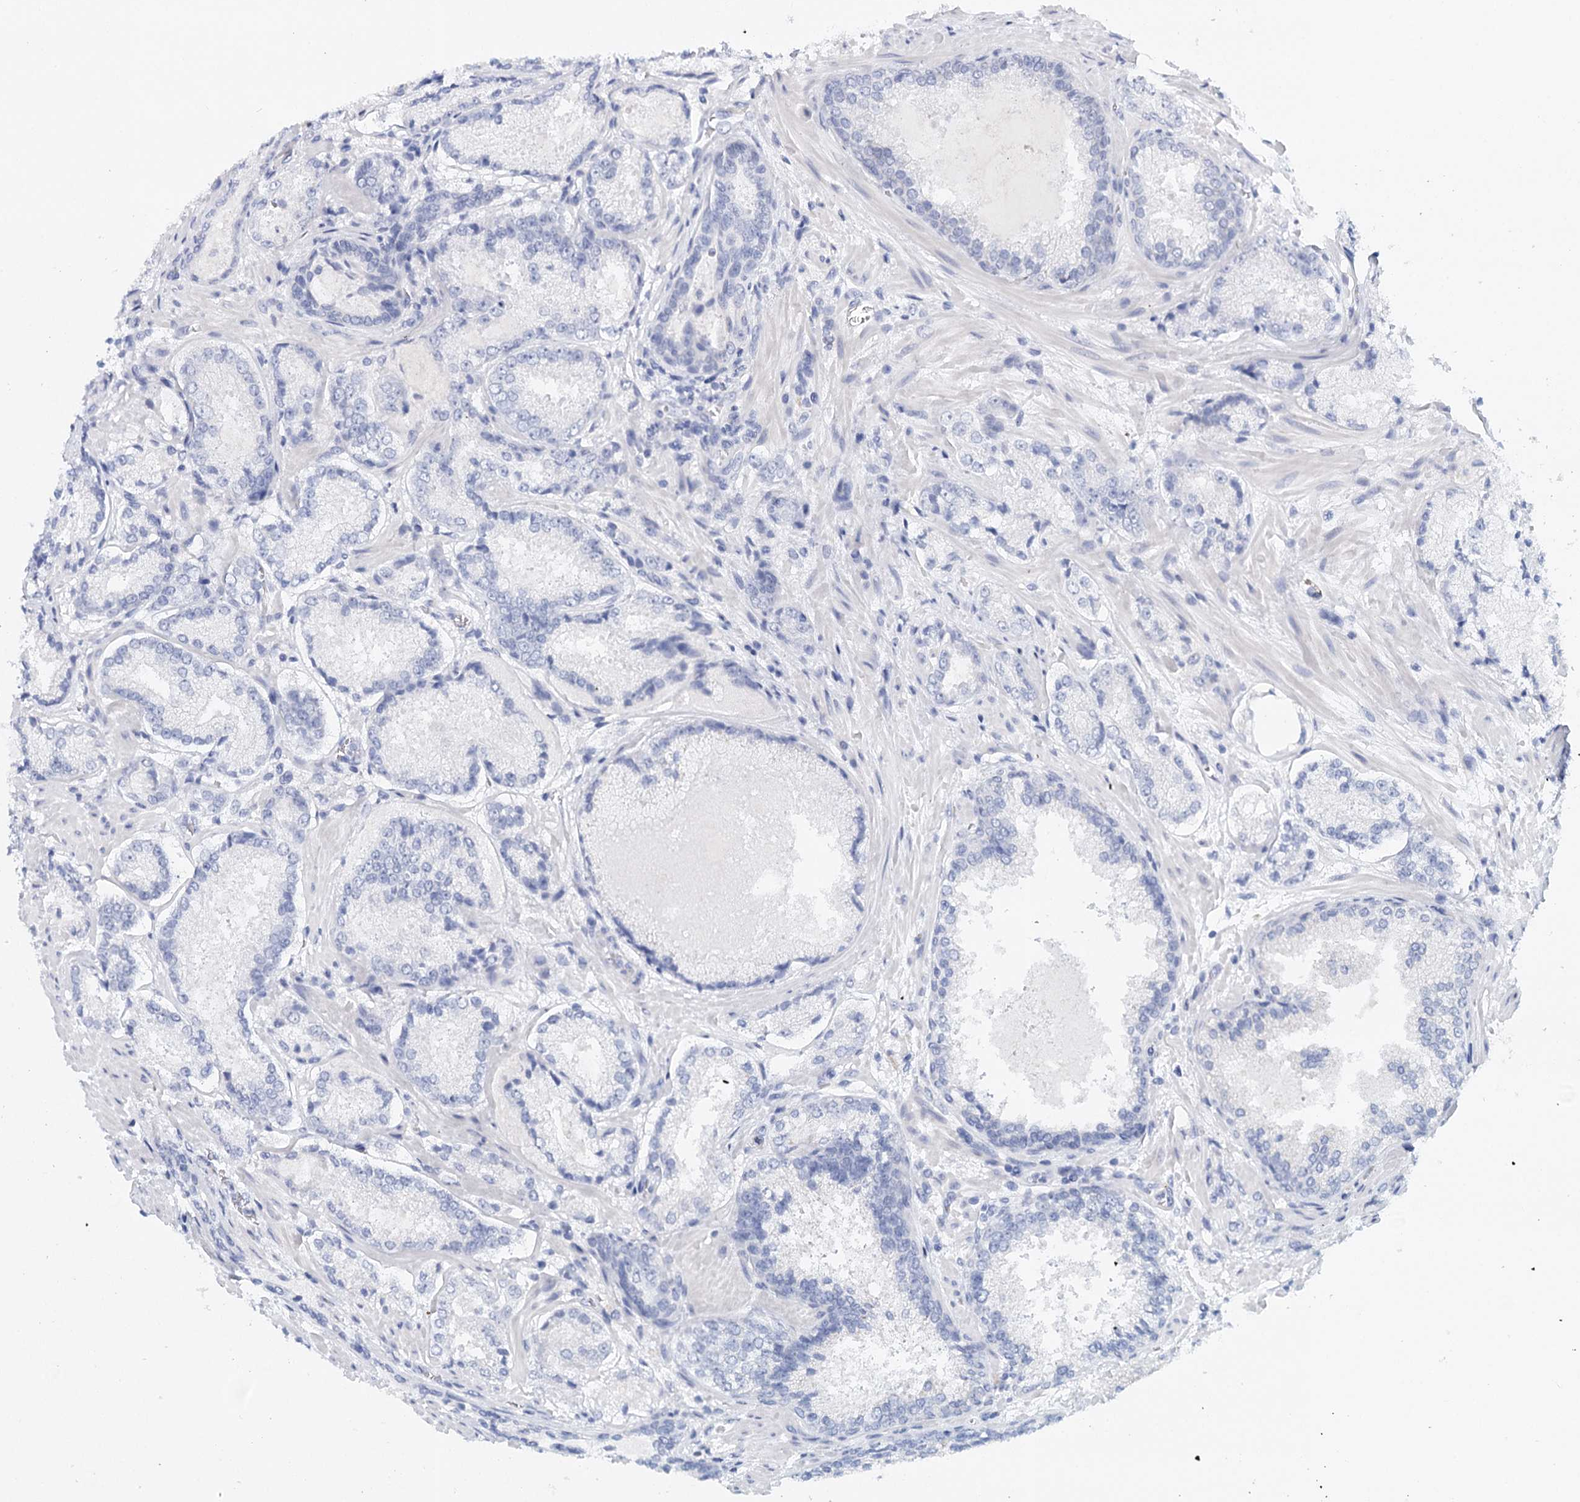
{"staining": {"intensity": "negative", "quantity": "none", "location": "none"}, "tissue": "prostate cancer", "cell_type": "Tumor cells", "image_type": "cancer", "snomed": [{"axis": "morphology", "description": "Adenocarcinoma, Low grade"}, {"axis": "topography", "description": "Prostate"}], "caption": "DAB (3,3'-diaminobenzidine) immunohistochemical staining of prostate cancer exhibits no significant staining in tumor cells.", "gene": "HSPA4L", "patient": {"sex": "male", "age": 74}}